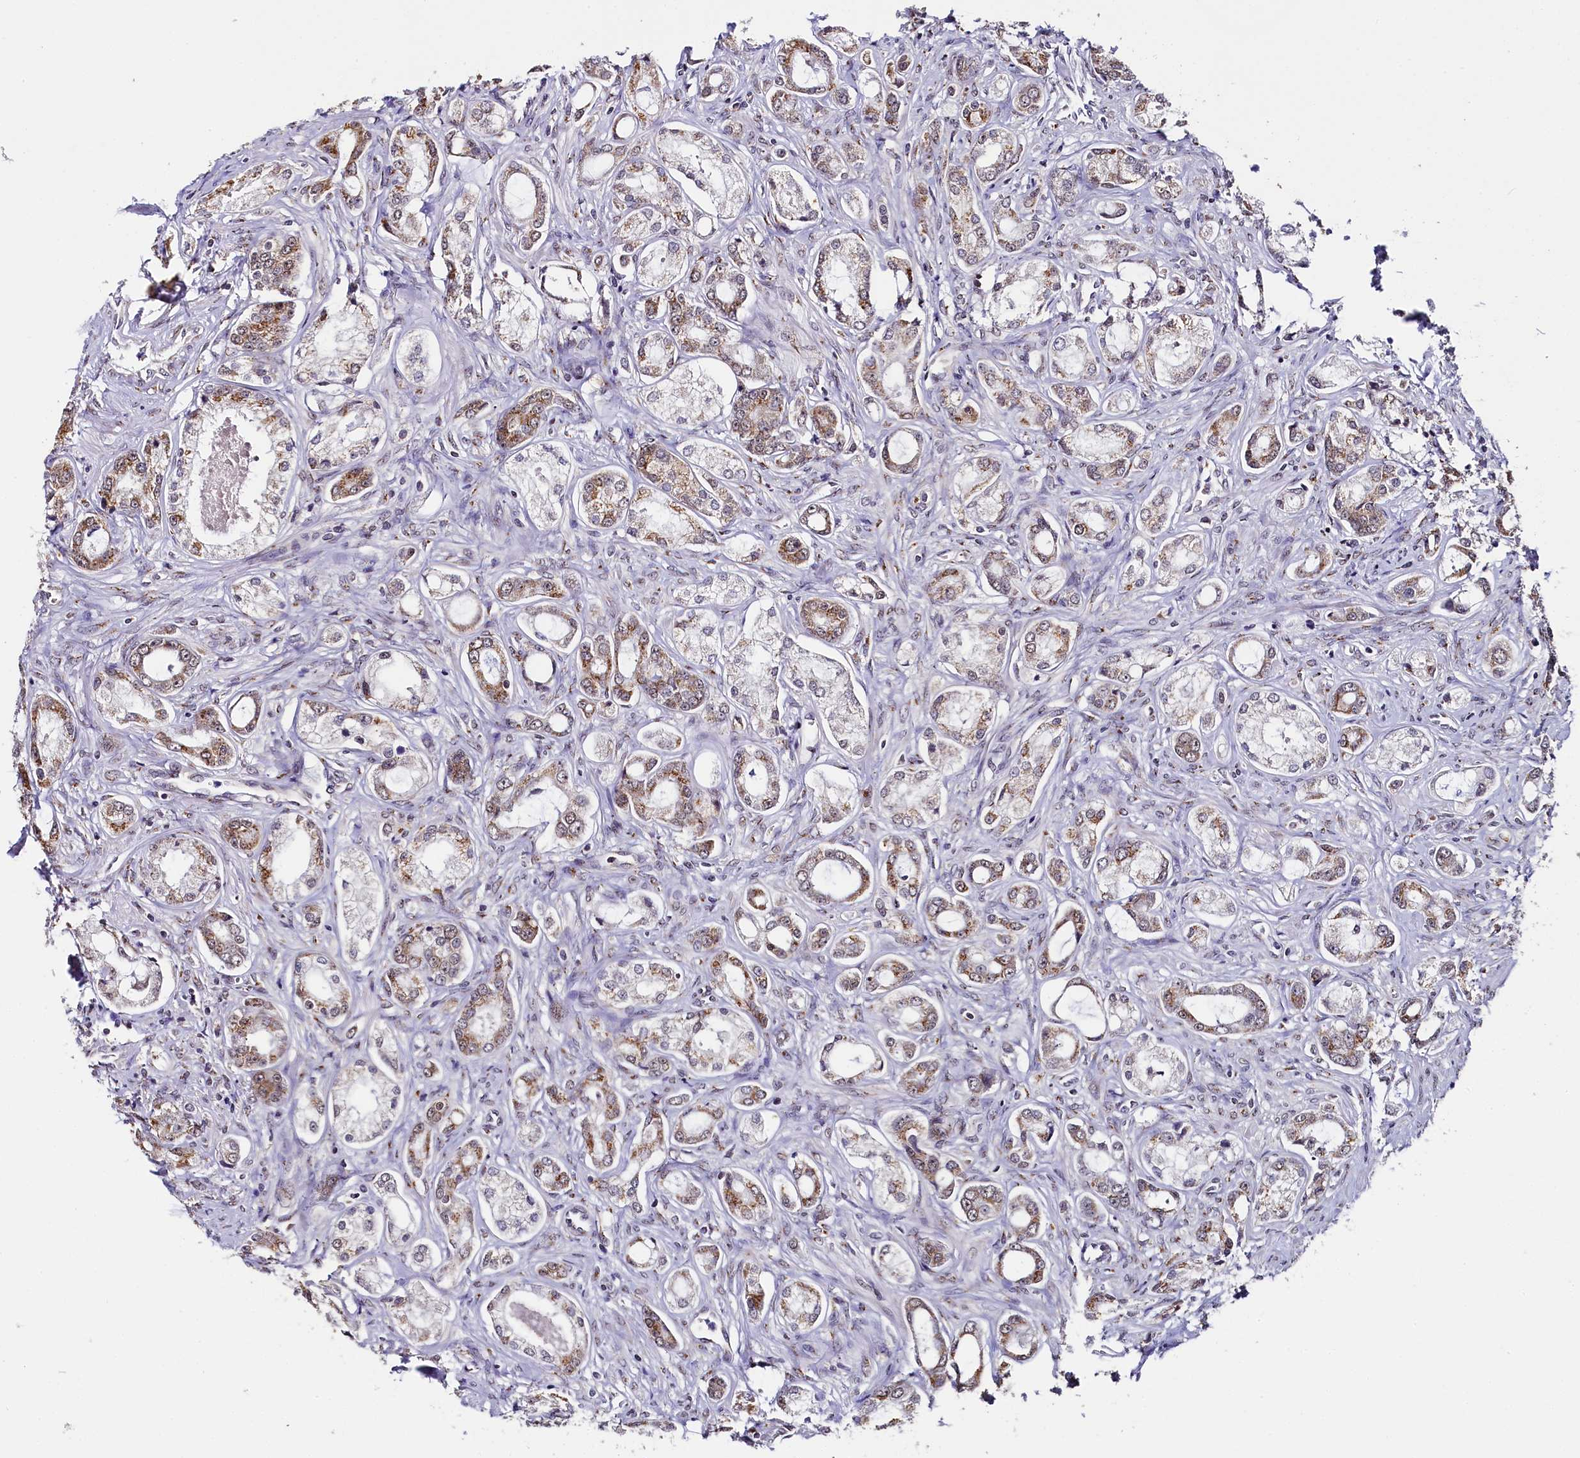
{"staining": {"intensity": "moderate", "quantity": "25%-75%", "location": "cytoplasmic/membranous,nuclear"}, "tissue": "prostate cancer", "cell_type": "Tumor cells", "image_type": "cancer", "snomed": [{"axis": "morphology", "description": "Adenocarcinoma, Low grade"}, {"axis": "topography", "description": "Prostate"}], "caption": "Immunohistochemistry (IHC) histopathology image of neoplastic tissue: prostate cancer (adenocarcinoma (low-grade)) stained using IHC exhibits medium levels of moderate protein expression localized specifically in the cytoplasmic/membranous and nuclear of tumor cells, appearing as a cytoplasmic/membranous and nuclear brown color.", "gene": "NCBP1", "patient": {"sex": "male", "age": 68}}